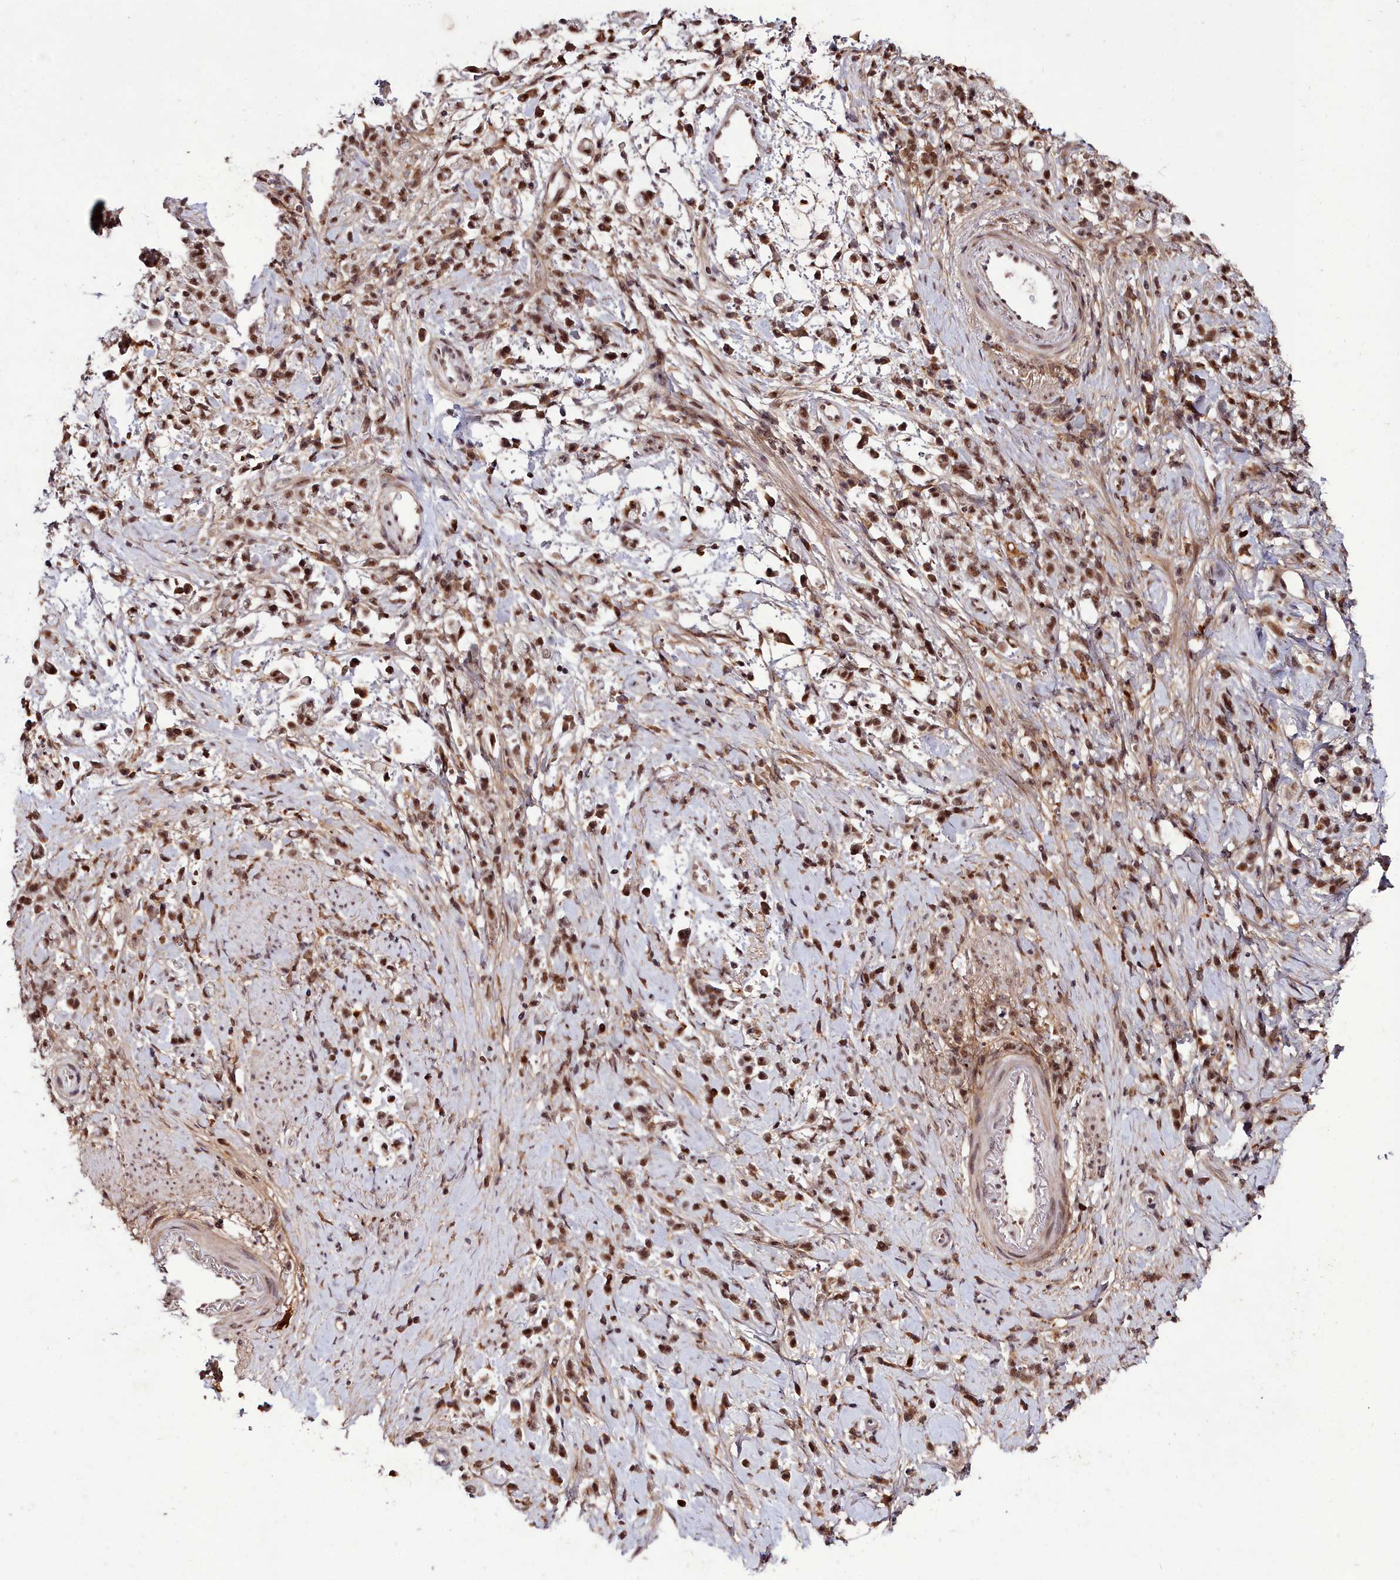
{"staining": {"intensity": "strong", "quantity": ">75%", "location": "nuclear"}, "tissue": "stomach cancer", "cell_type": "Tumor cells", "image_type": "cancer", "snomed": [{"axis": "morphology", "description": "Adenocarcinoma, NOS"}, {"axis": "topography", "description": "Stomach"}], "caption": "Strong nuclear positivity is seen in approximately >75% of tumor cells in stomach cancer (adenocarcinoma). The staining was performed using DAB (3,3'-diaminobenzidine) to visualize the protein expression in brown, while the nuclei were stained in blue with hematoxylin (Magnification: 20x).", "gene": "CXXC1", "patient": {"sex": "female", "age": 60}}